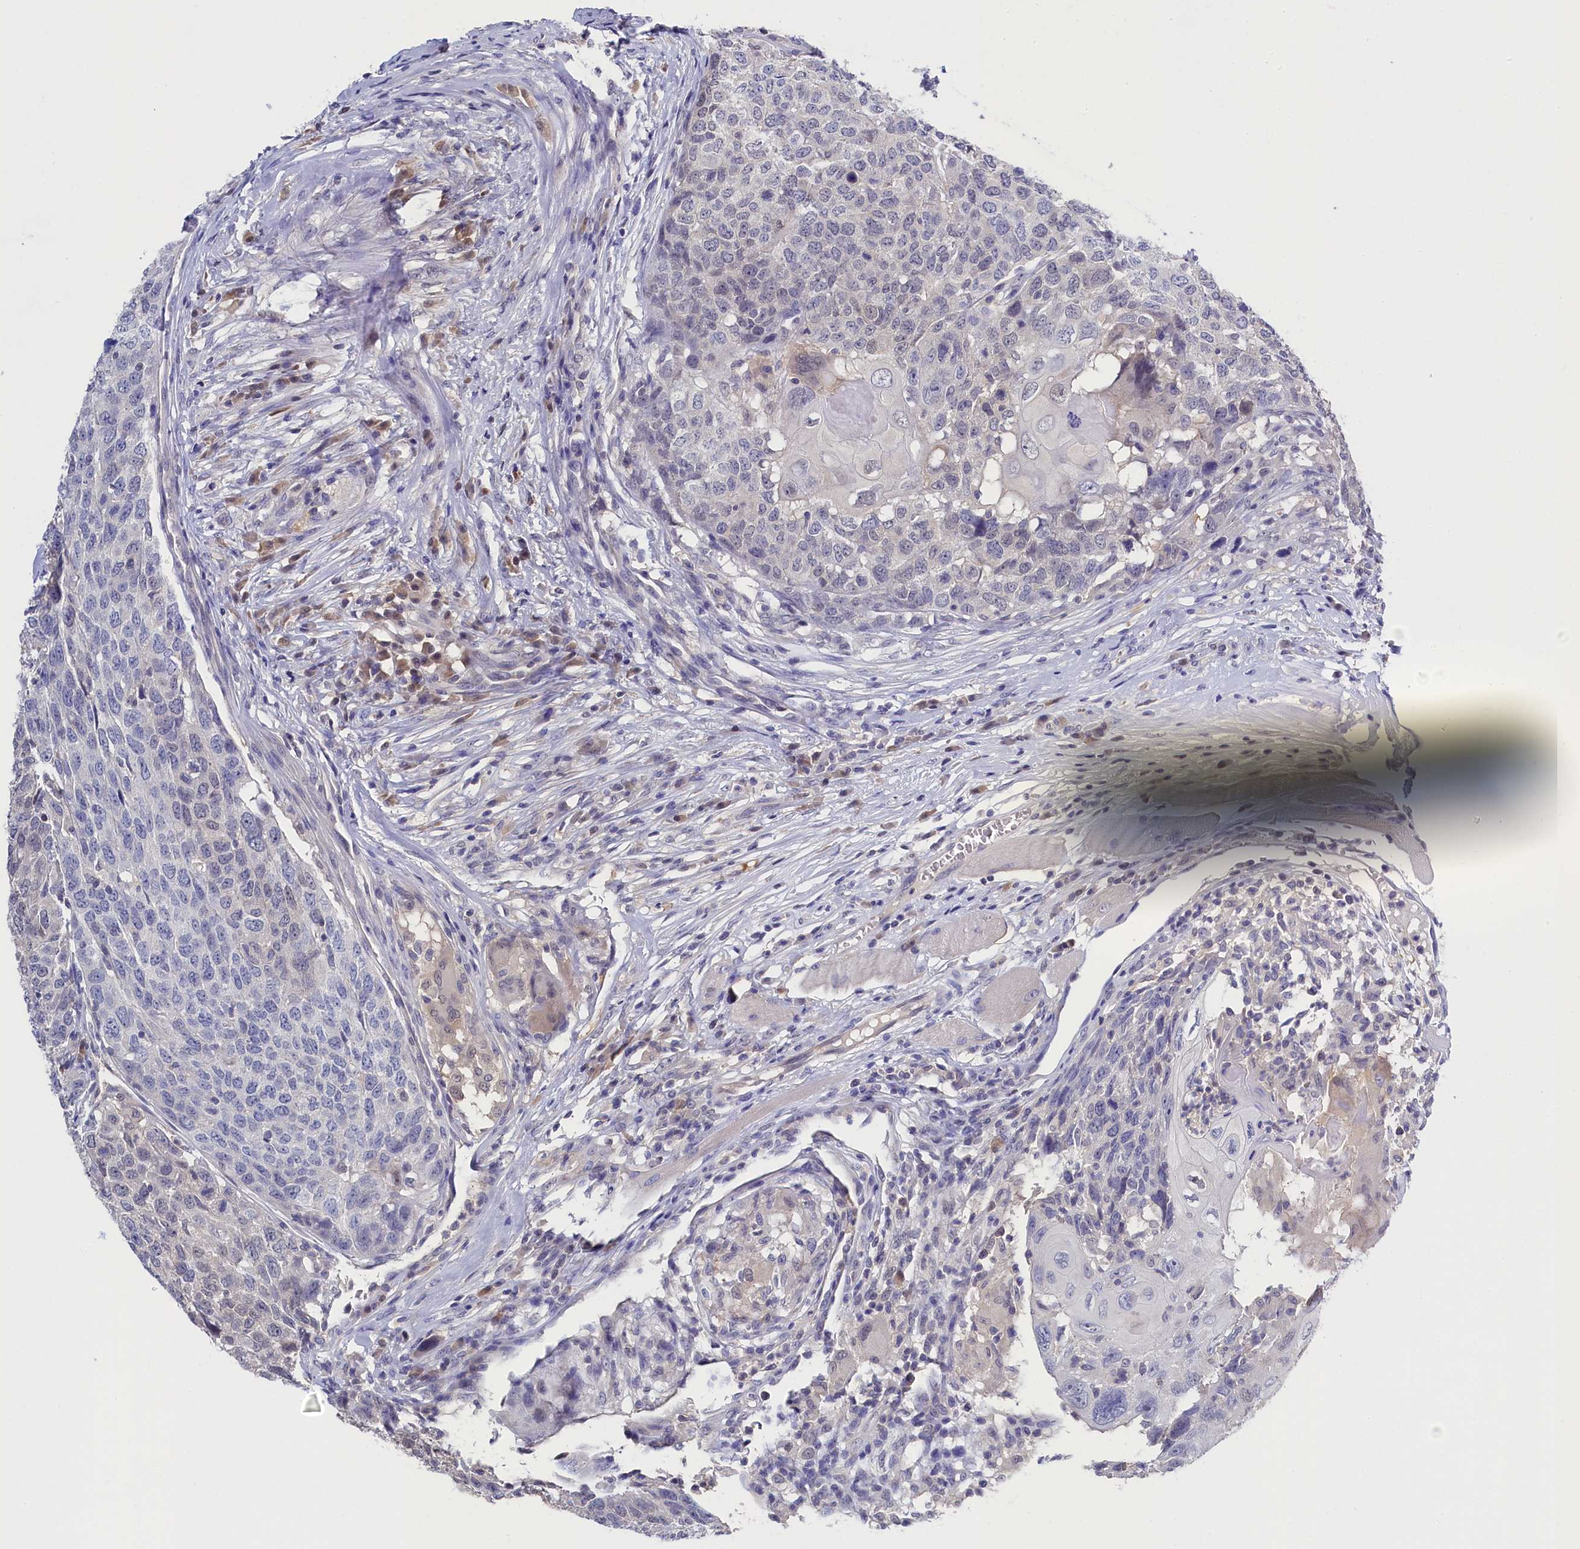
{"staining": {"intensity": "negative", "quantity": "none", "location": "none"}, "tissue": "head and neck cancer", "cell_type": "Tumor cells", "image_type": "cancer", "snomed": [{"axis": "morphology", "description": "Squamous cell carcinoma, NOS"}, {"axis": "topography", "description": "Head-Neck"}], "caption": "Immunohistochemistry histopathology image of neoplastic tissue: squamous cell carcinoma (head and neck) stained with DAB reveals no significant protein positivity in tumor cells.", "gene": "C11orf54", "patient": {"sex": "male", "age": 66}}